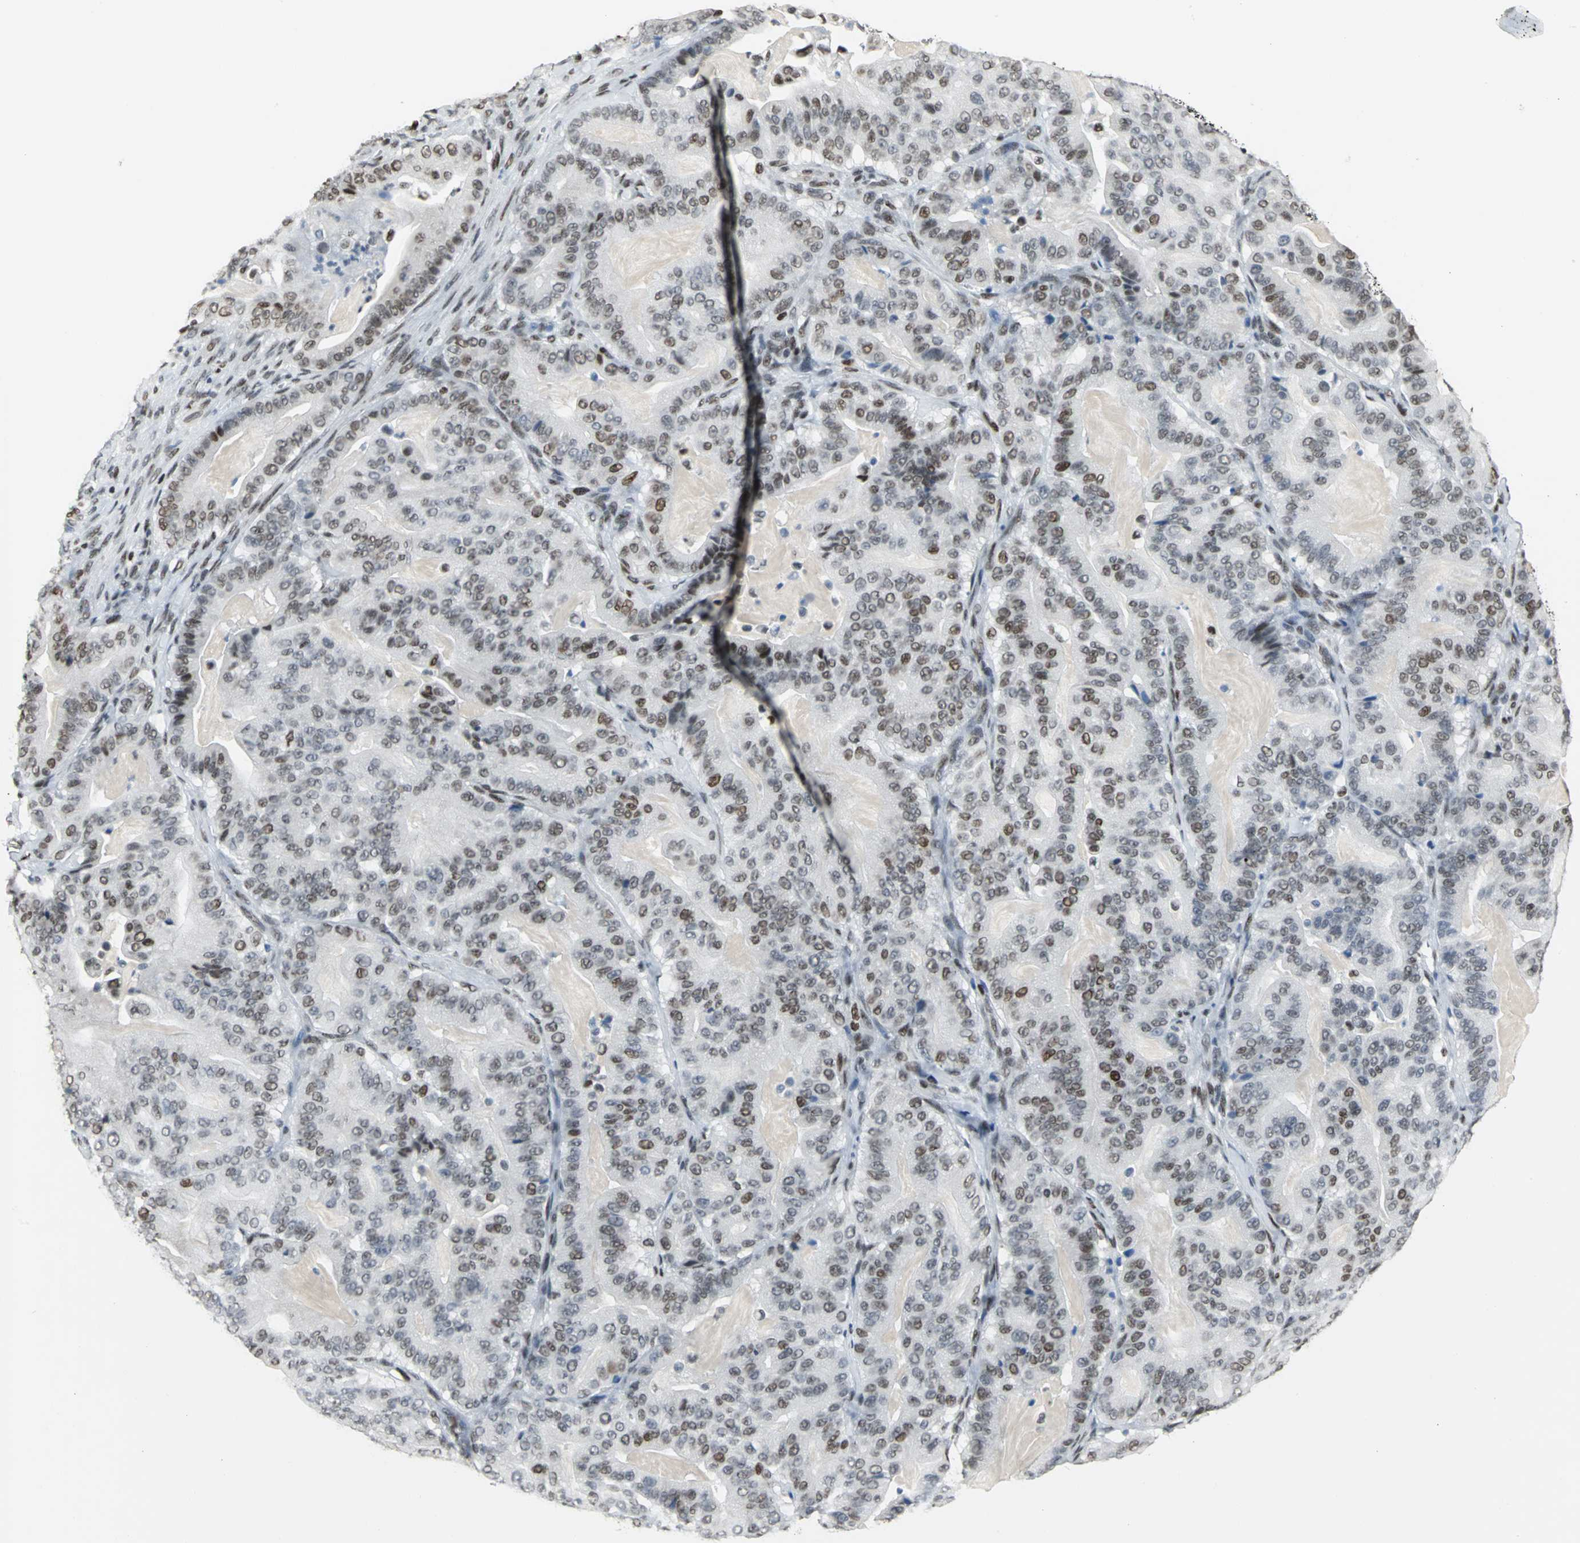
{"staining": {"intensity": "moderate", "quantity": "25%-75%", "location": "nuclear"}, "tissue": "pancreatic cancer", "cell_type": "Tumor cells", "image_type": "cancer", "snomed": [{"axis": "morphology", "description": "Adenocarcinoma, NOS"}, {"axis": "topography", "description": "Pancreas"}], "caption": "IHC histopathology image of neoplastic tissue: pancreatic cancer stained using IHC demonstrates medium levels of moderate protein expression localized specifically in the nuclear of tumor cells, appearing as a nuclear brown color.", "gene": "HNRNPD", "patient": {"sex": "male", "age": 63}}